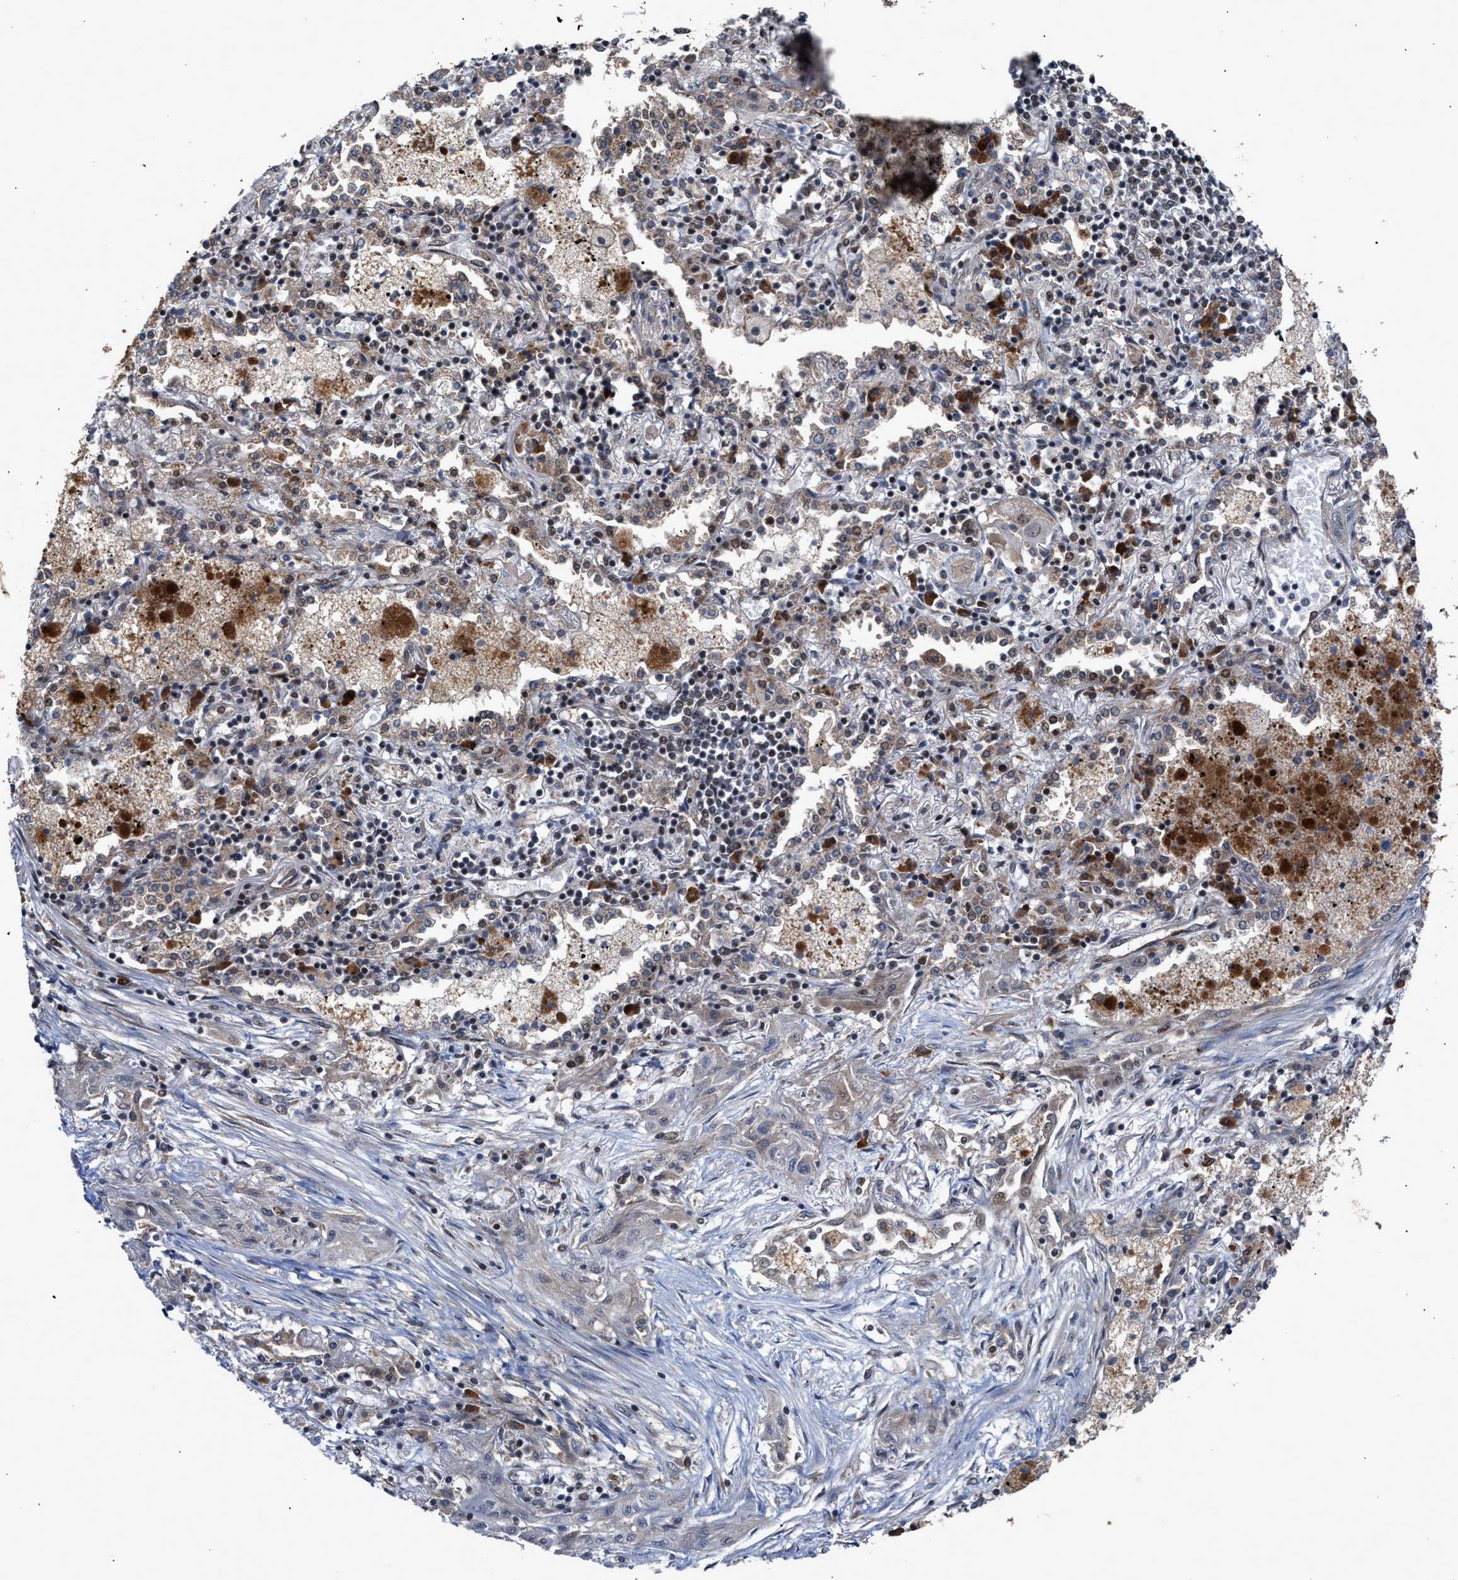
{"staining": {"intensity": "weak", "quantity": "<25%", "location": "cytoplasmic/membranous"}, "tissue": "lung cancer", "cell_type": "Tumor cells", "image_type": "cancer", "snomed": [{"axis": "morphology", "description": "Squamous cell carcinoma, NOS"}, {"axis": "topography", "description": "Lung"}], "caption": "A micrograph of human lung cancer is negative for staining in tumor cells. (DAB (3,3'-diaminobenzidine) immunohistochemistry (IHC), high magnification).", "gene": "MKNK2", "patient": {"sex": "female", "age": 47}}